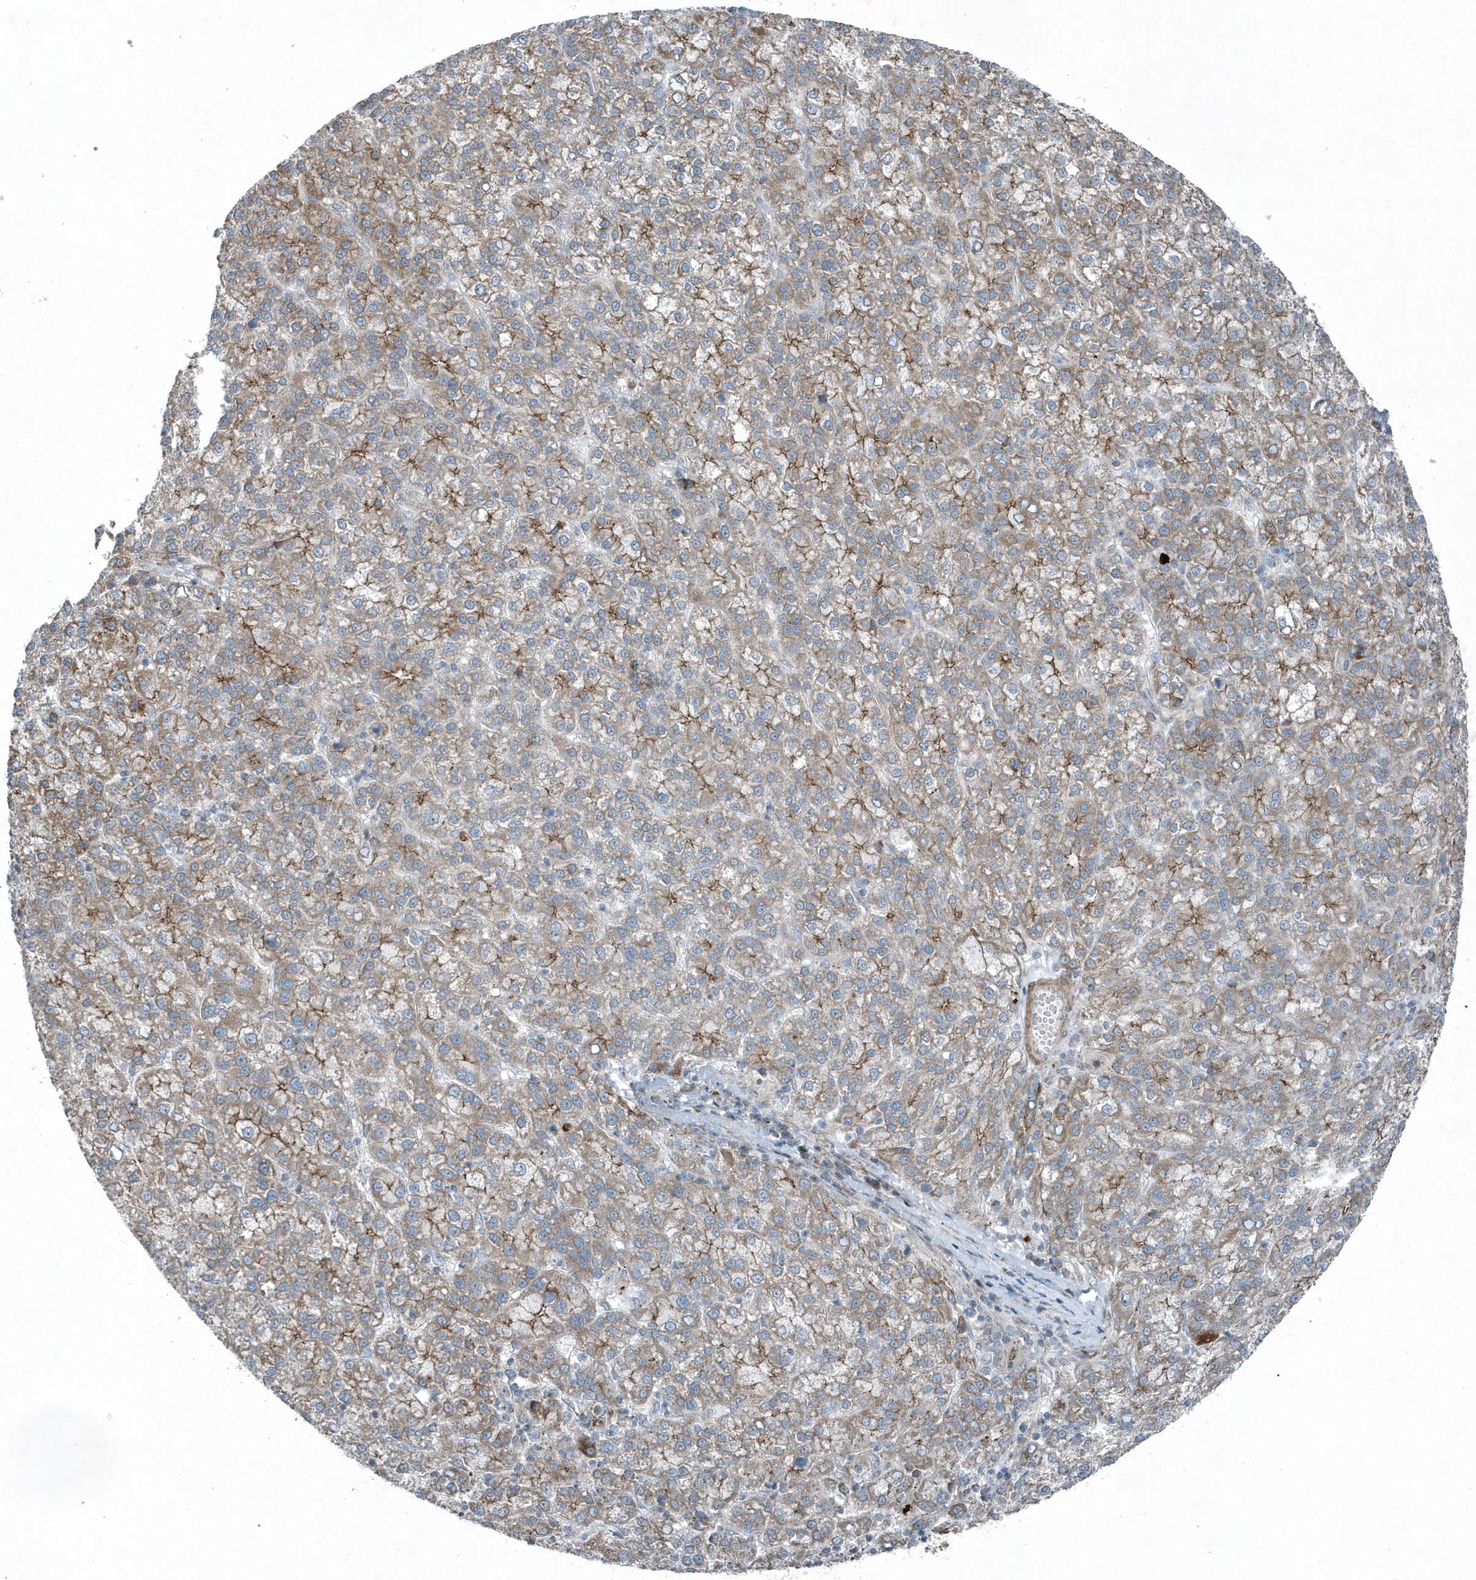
{"staining": {"intensity": "moderate", "quantity": "25%-75%", "location": "cytoplasmic/membranous"}, "tissue": "liver cancer", "cell_type": "Tumor cells", "image_type": "cancer", "snomed": [{"axis": "morphology", "description": "Carcinoma, Hepatocellular, NOS"}, {"axis": "topography", "description": "Liver"}], "caption": "The immunohistochemical stain labels moderate cytoplasmic/membranous expression in tumor cells of liver cancer tissue.", "gene": "GCC2", "patient": {"sex": "female", "age": 58}}